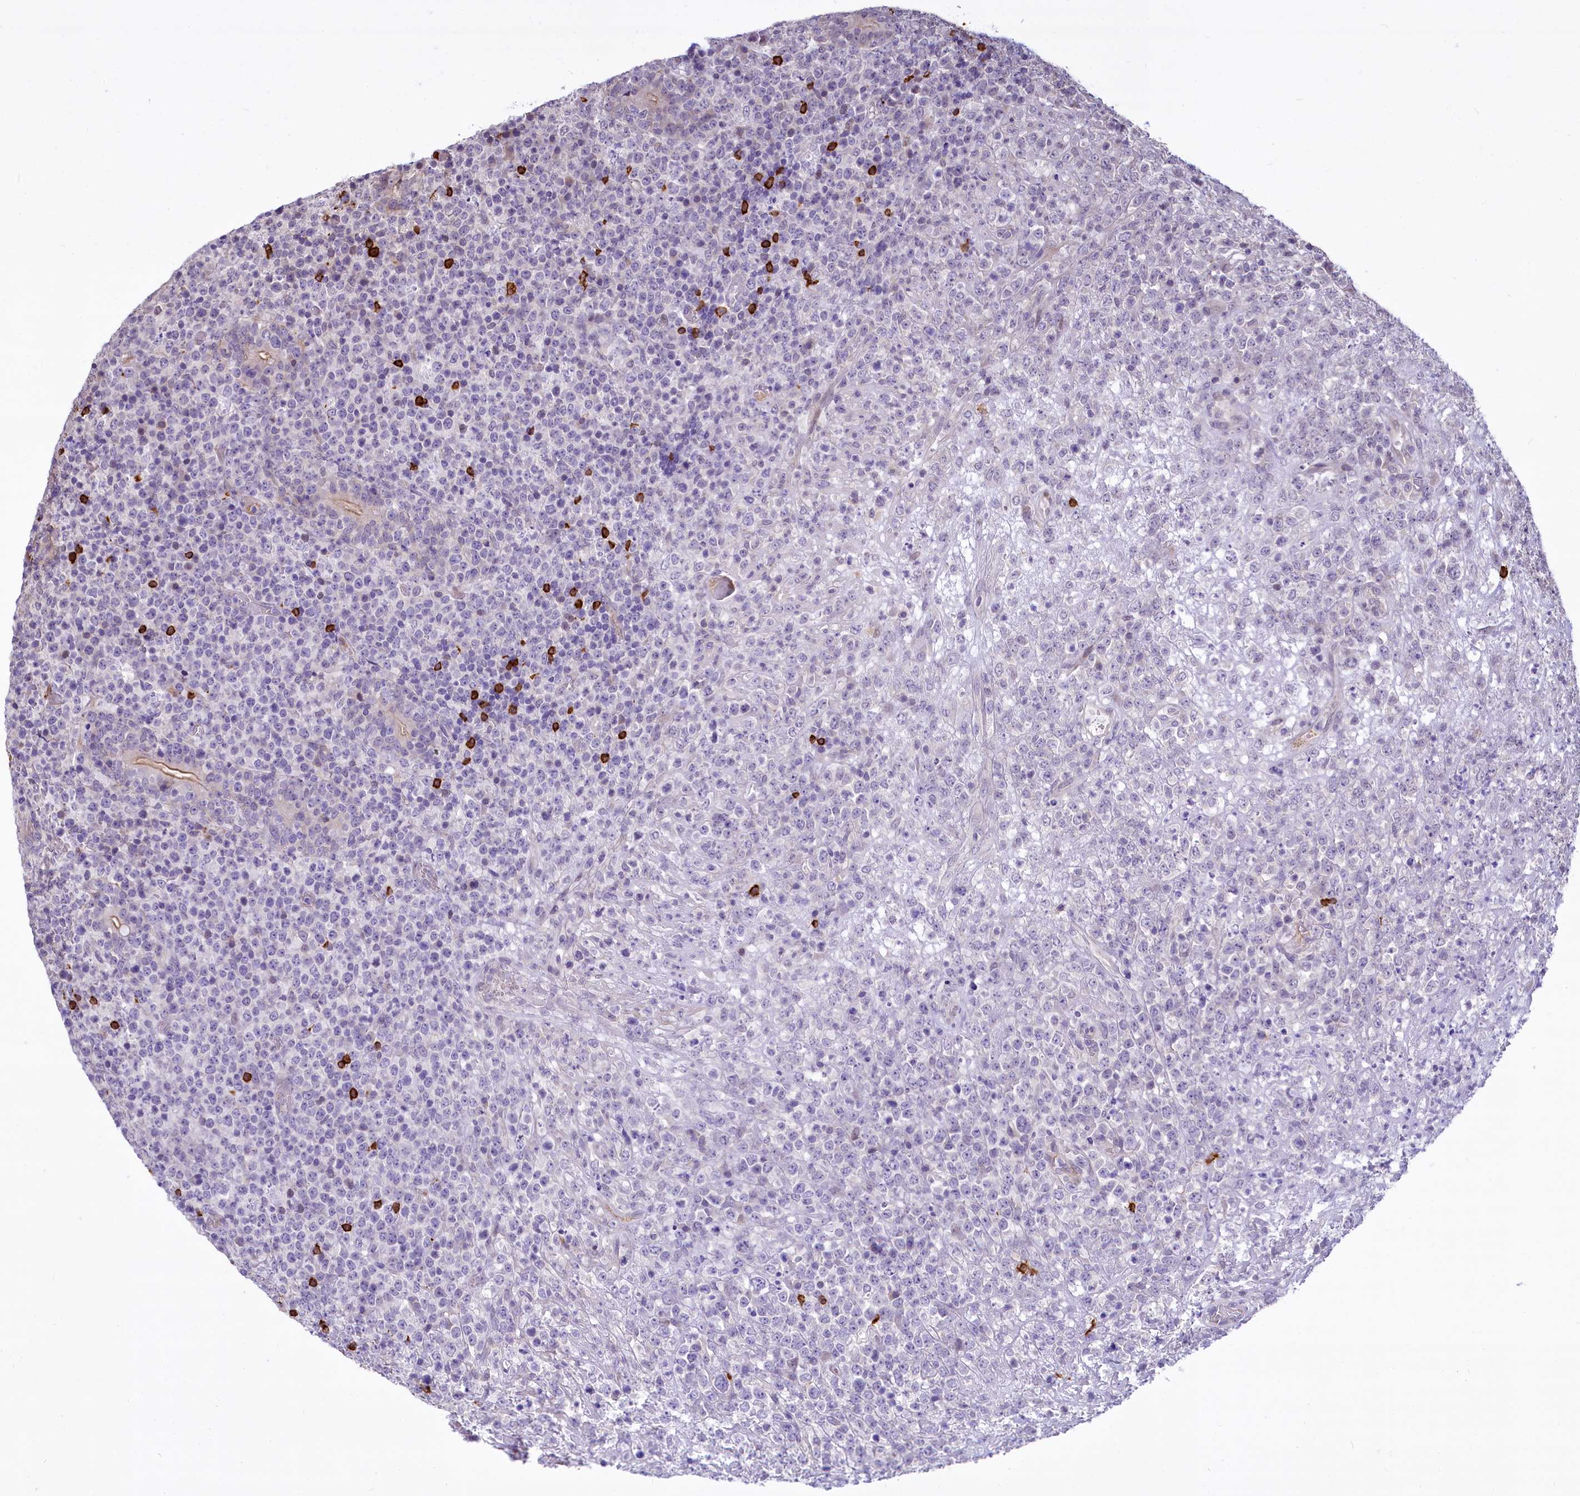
{"staining": {"intensity": "negative", "quantity": "none", "location": "none"}, "tissue": "lymphoma", "cell_type": "Tumor cells", "image_type": "cancer", "snomed": [{"axis": "morphology", "description": "Malignant lymphoma, non-Hodgkin's type, High grade"}, {"axis": "topography", "description": "Colon"}], "caption": "DAB immunohistochemical staining of high-grade malignant lymphoma, non-Hodgkin's type displays no significant staining in tumor cells.", "gene": "BANK1", "patient": {"sex": "female", "age": 53}}